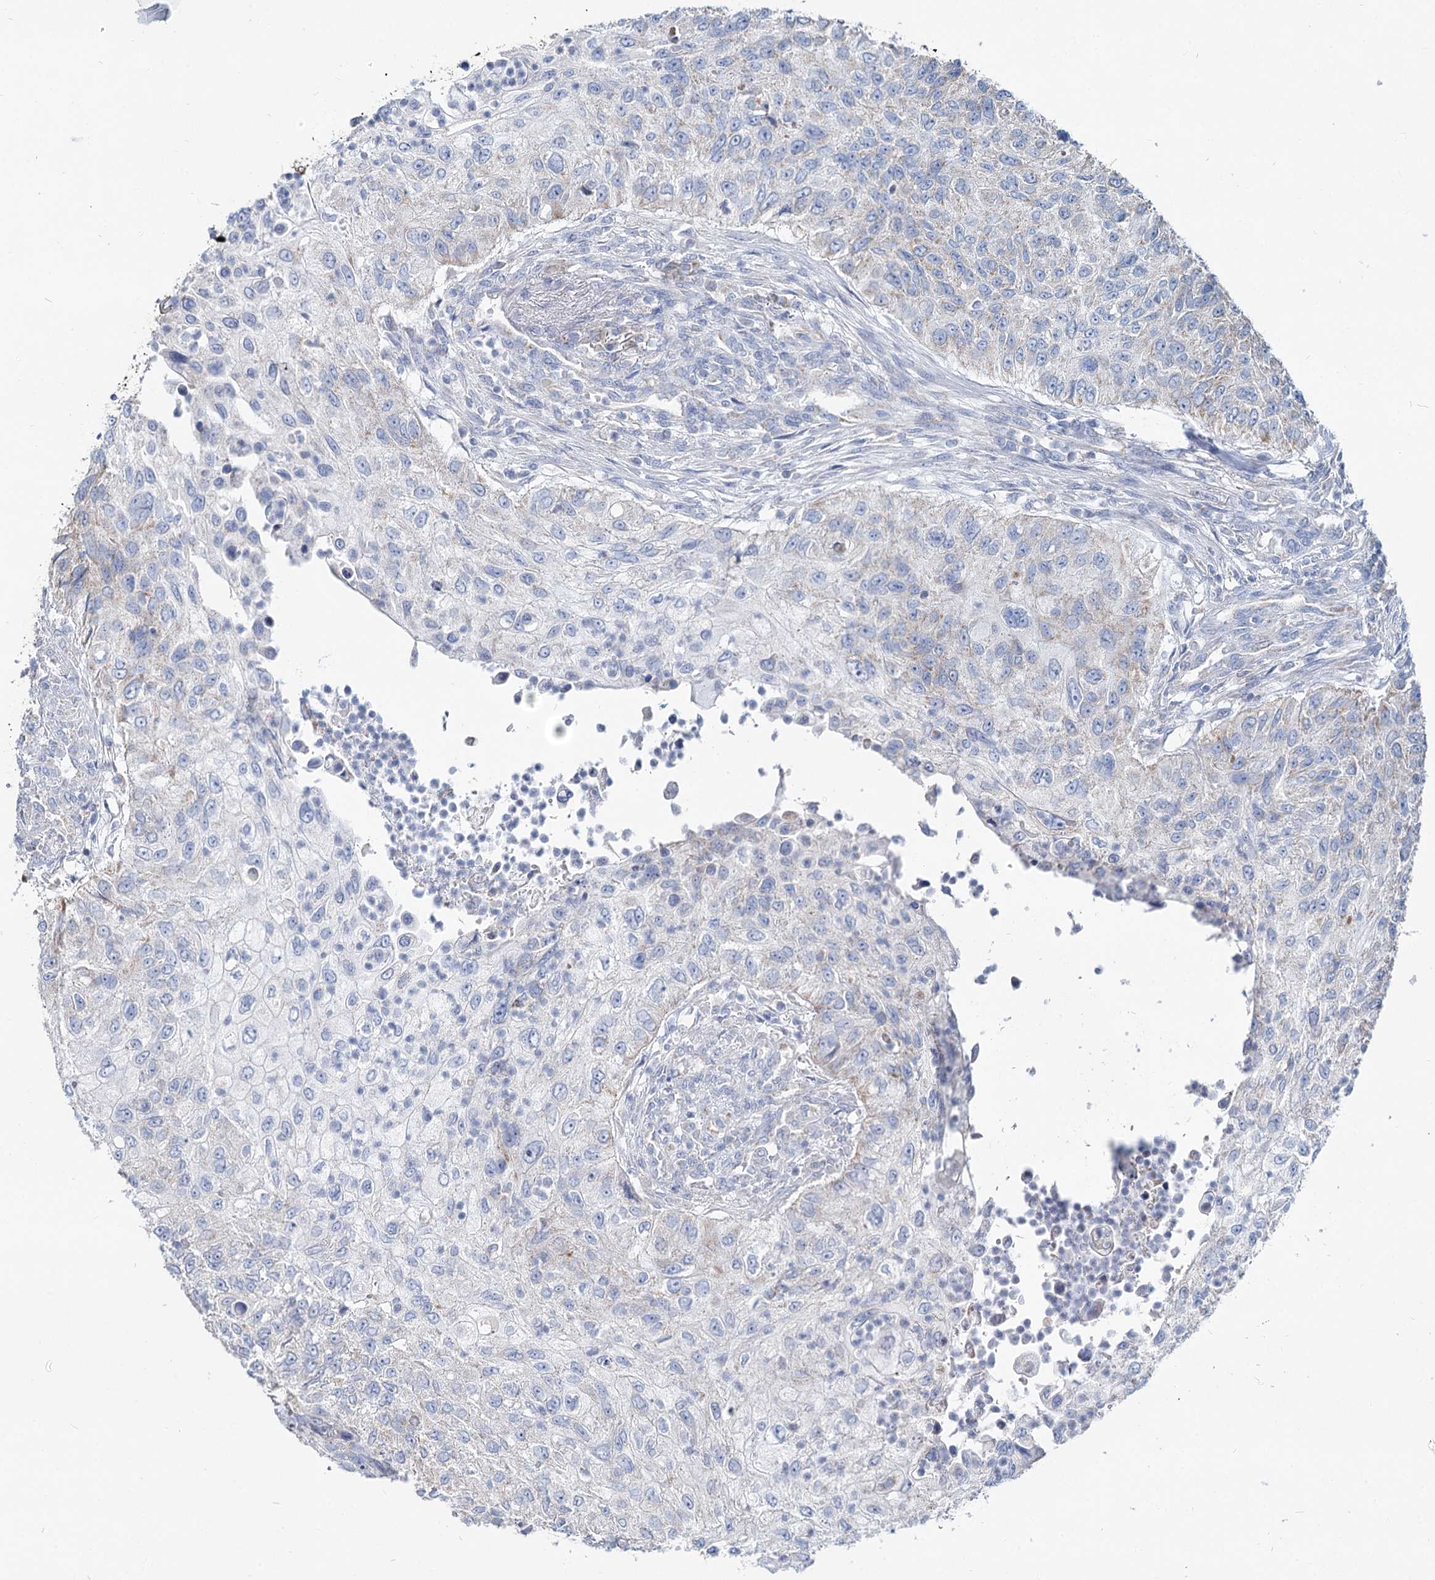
{"staining": {"intensity": "negative", "quantity": "none", "location": "none"}, "tissue": "urothelial cancer", "cell_type": "Tumor cells", "image_type": "cancer", "snomed": [{"axis": "morphology", "description": "Urothelial carcinoma, High grade"}, {"axis": "topography", "description": "Urinary bladder"}], "caption": "This is an IHC micrograph of human high-grade urothelial carcinoma. There is no staining in tumor cells.", "gene": "MCCC2", "patient": {"sex": "female", "age": 60}}